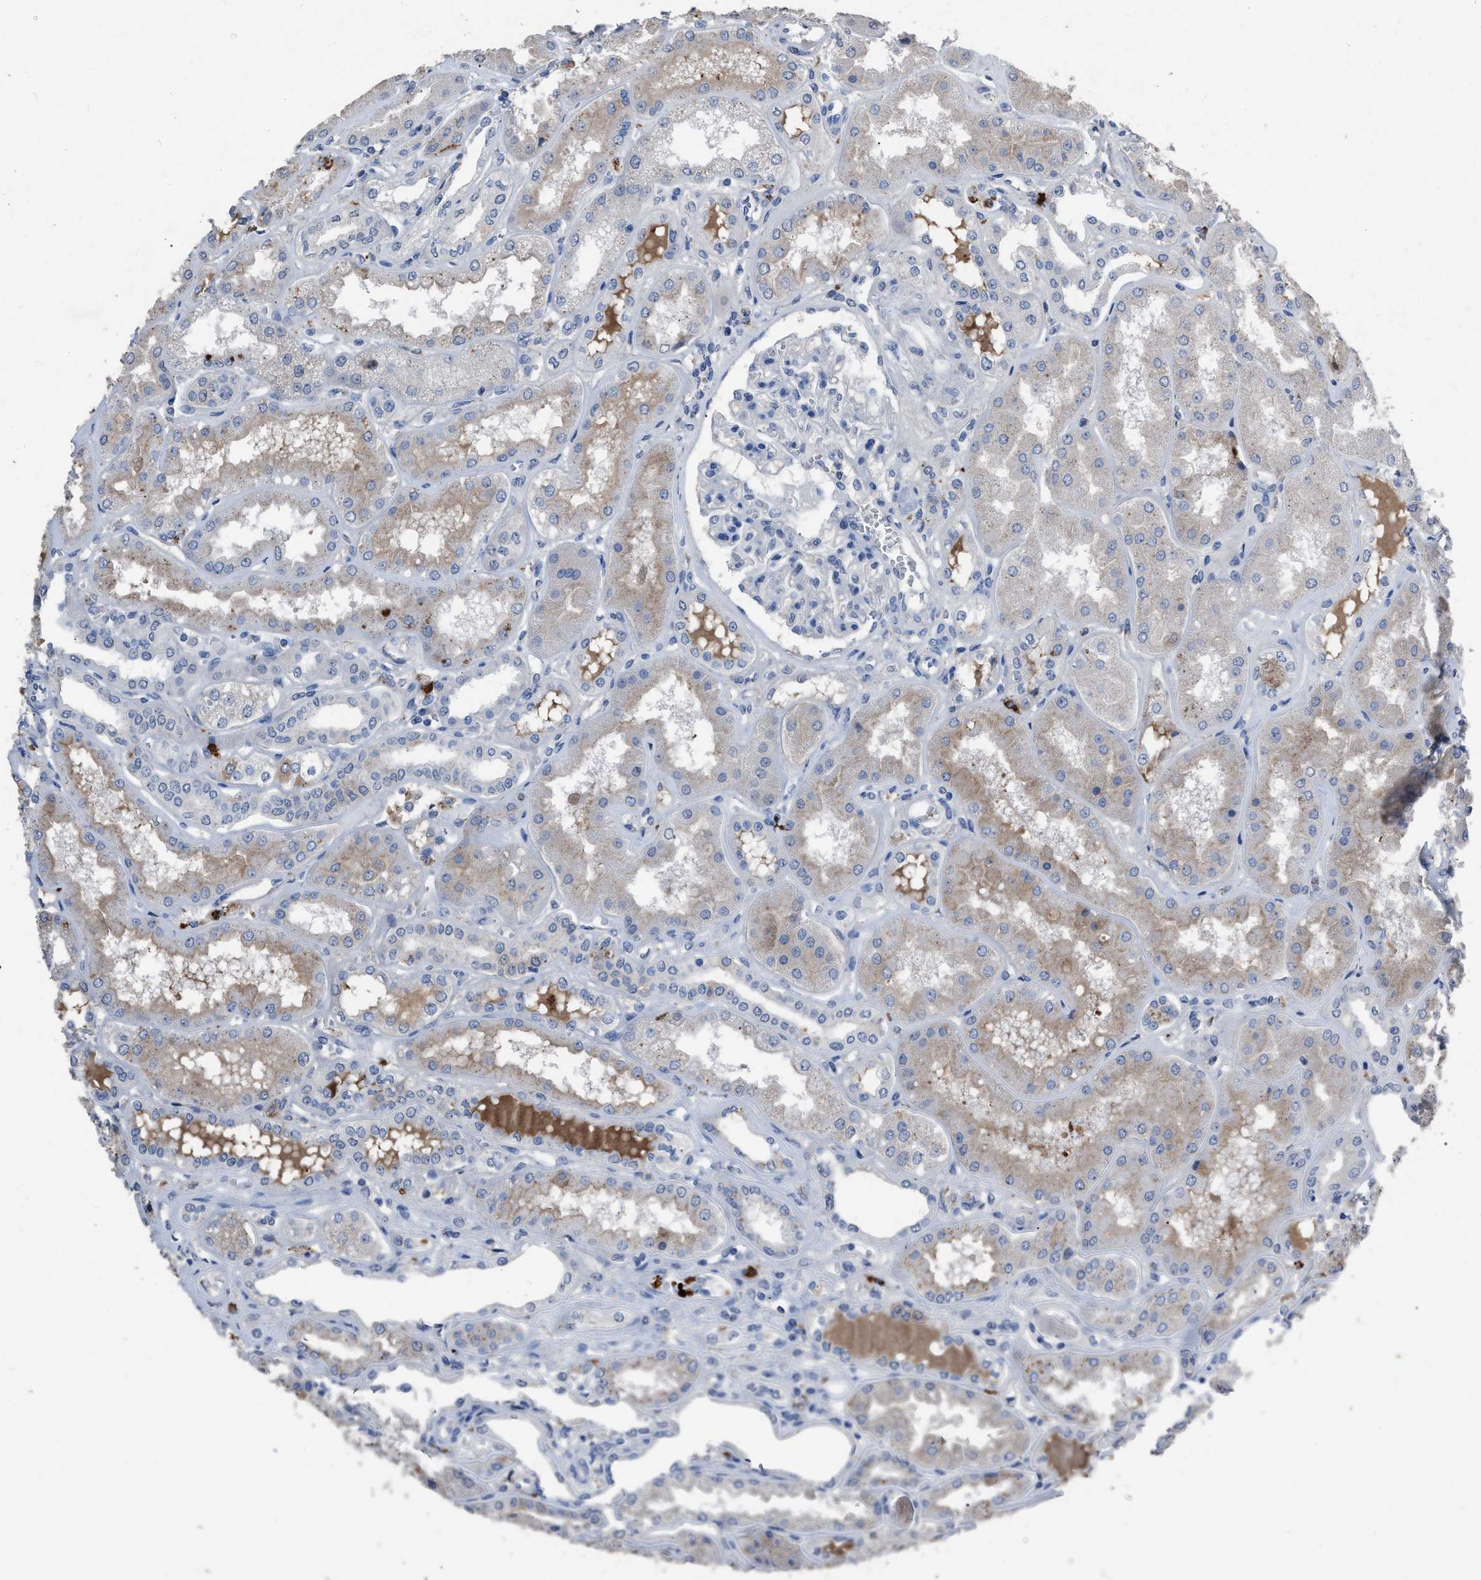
{"staining": {"intensity": "negative", "quantity": "none", "location": "none"}, "tissue": "kidney", "cell_type": "Cells in glomeruli", "image_type": "normal", "snomed": [{"axis": "morphology", "description": "Normal tissue, NOS"}, {"axis": "topography", "description": "Kidney"}], "caption": "Cells in glomeruli show no significant staining in unremarkable kidney. (DAB IHC visualized using brightfield microscopy, high magnification).", "gene": "HABP2", "patient": {"sex": "female", "age": 56}}